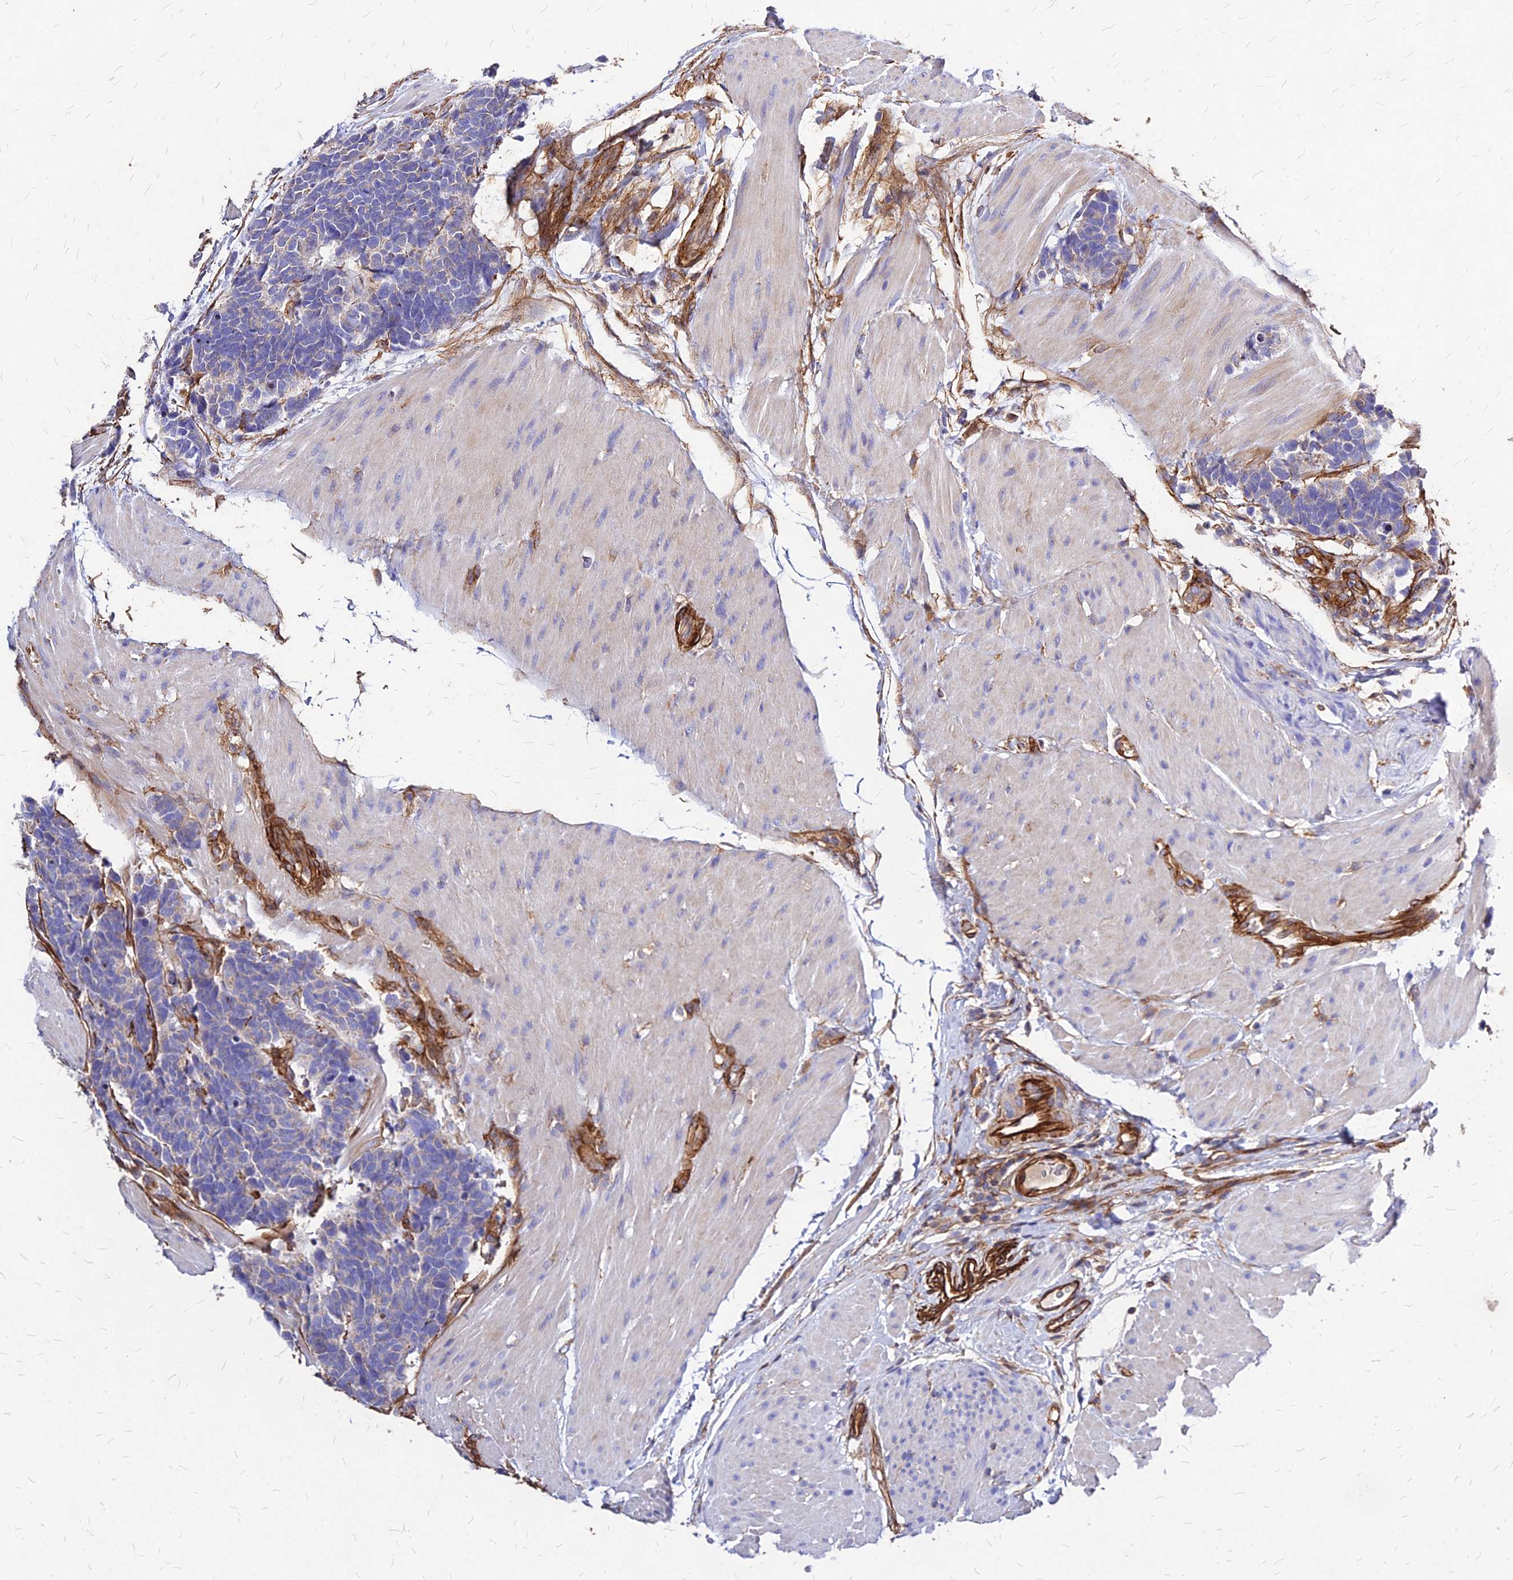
{"staining": {"intensity": "negative", "quantity": "none", "location": "none"}, "tissue": "carcinoid", "cell_type": "Tumor cells", "image_type": "cancer", "snomed": [{"axis": "morphology", "description": "Carcinoma, NOS"}, {"axis": "morphology", "description": "Carcinoid, malignant, NOS"}, {"axis": "topography", "description": "Urinary bladder"}], "caption": "High magnification brightfield microscopy of carcinoid stained with DAB (brown) and counterstained with hematoxylin (blue): tumor cells show no significant staining. Brightfield microscopy of immunohistochemistry (IHC) stained with DAB (brown) and hematoxylin (blue), captured at high magnification.", "gene": "EFCC1", "patient": {"sex": "male", "age": 57}}